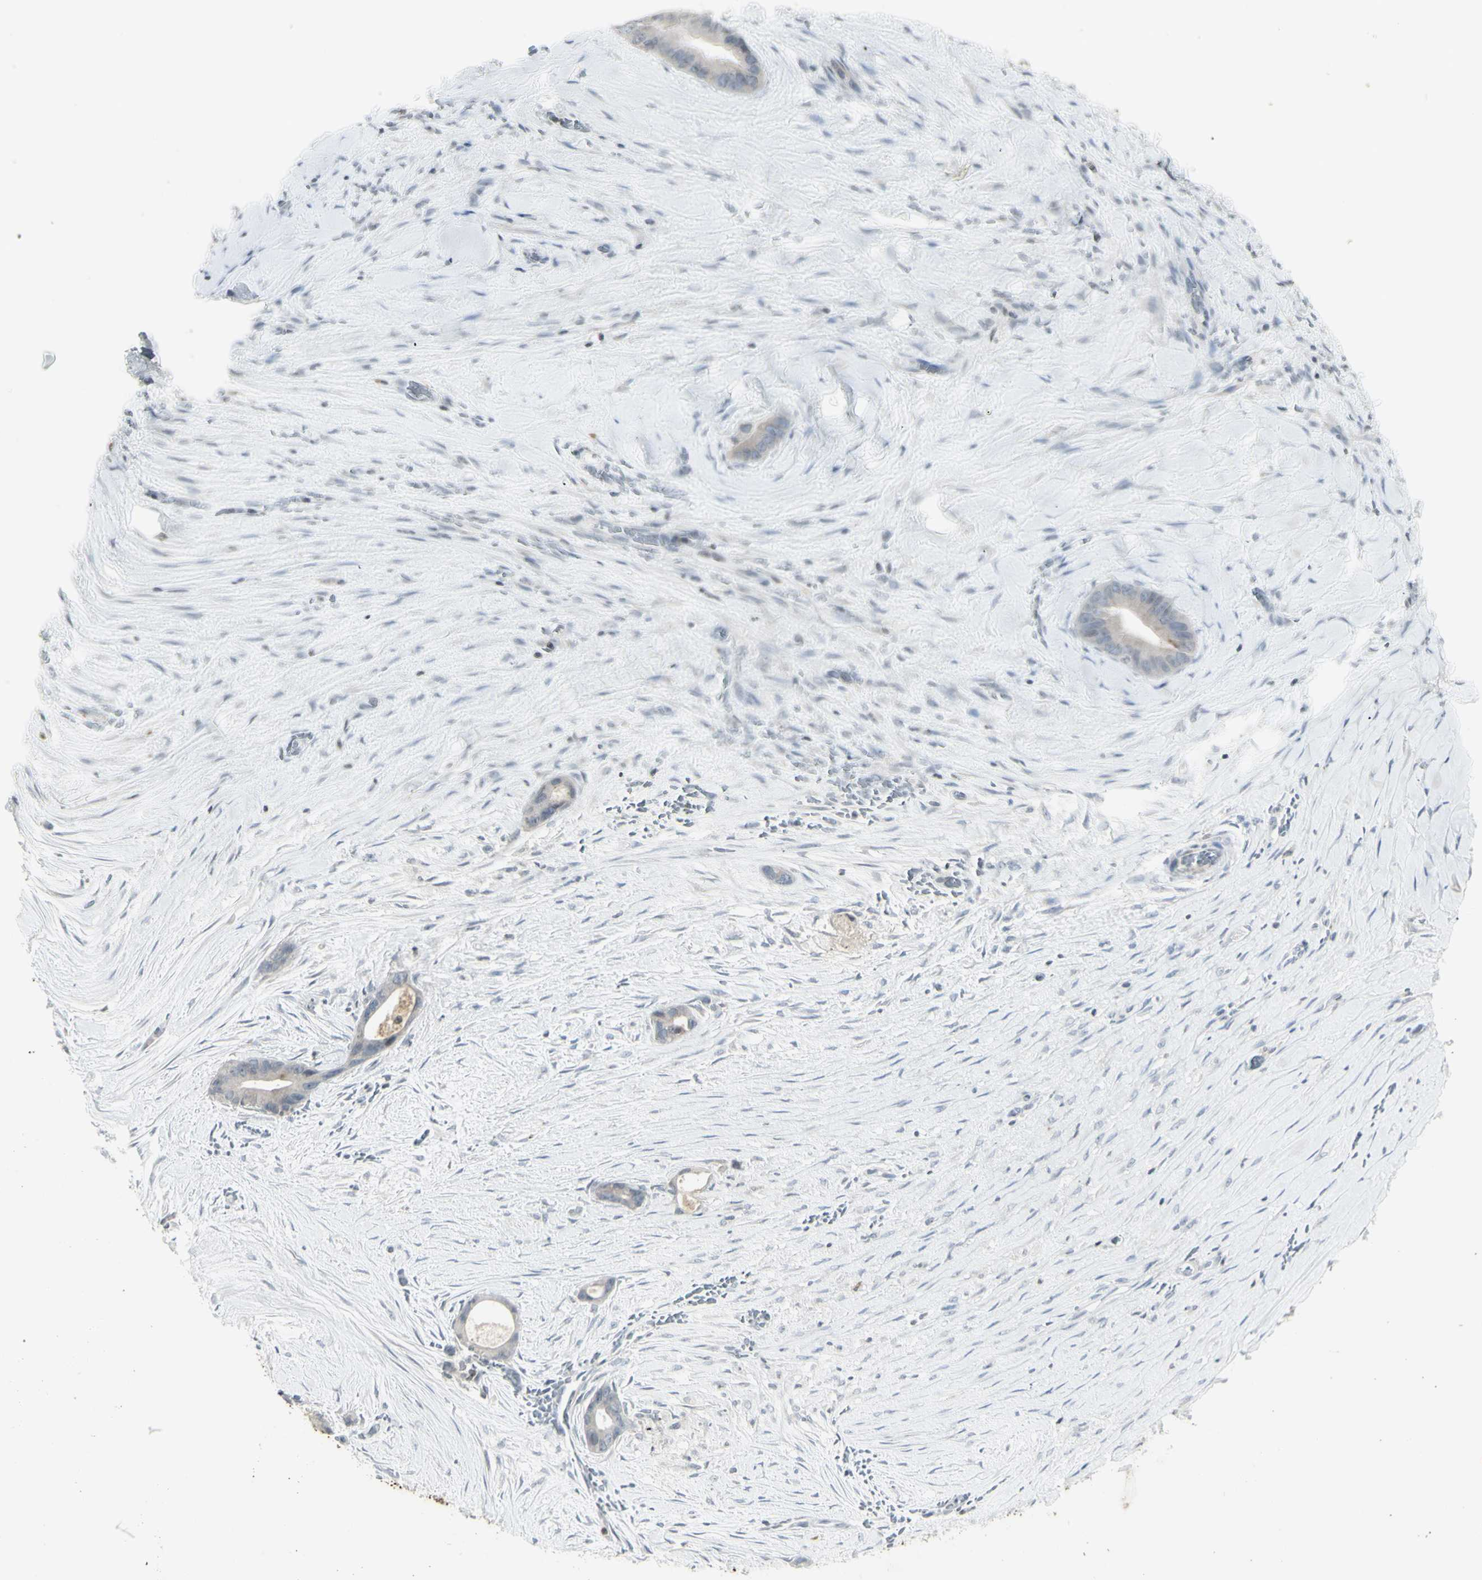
{"staining": {"intensity": "negative", "quantity": "none", "location": "none"}, "tissue": "liver cancer", "cell_type": "Tumor cells", "image_type": "cancer", "snomed": [{"axis": "morphology", "description": "Cholangiocarcinoma"}, {"axis": "topography", "description": "Liver"}], "caption": "The micrograph shows no staining of tumor cells in liver cancer.", "gene": "MUC5AC", "patient": {"sex": "female", "age": 55}}